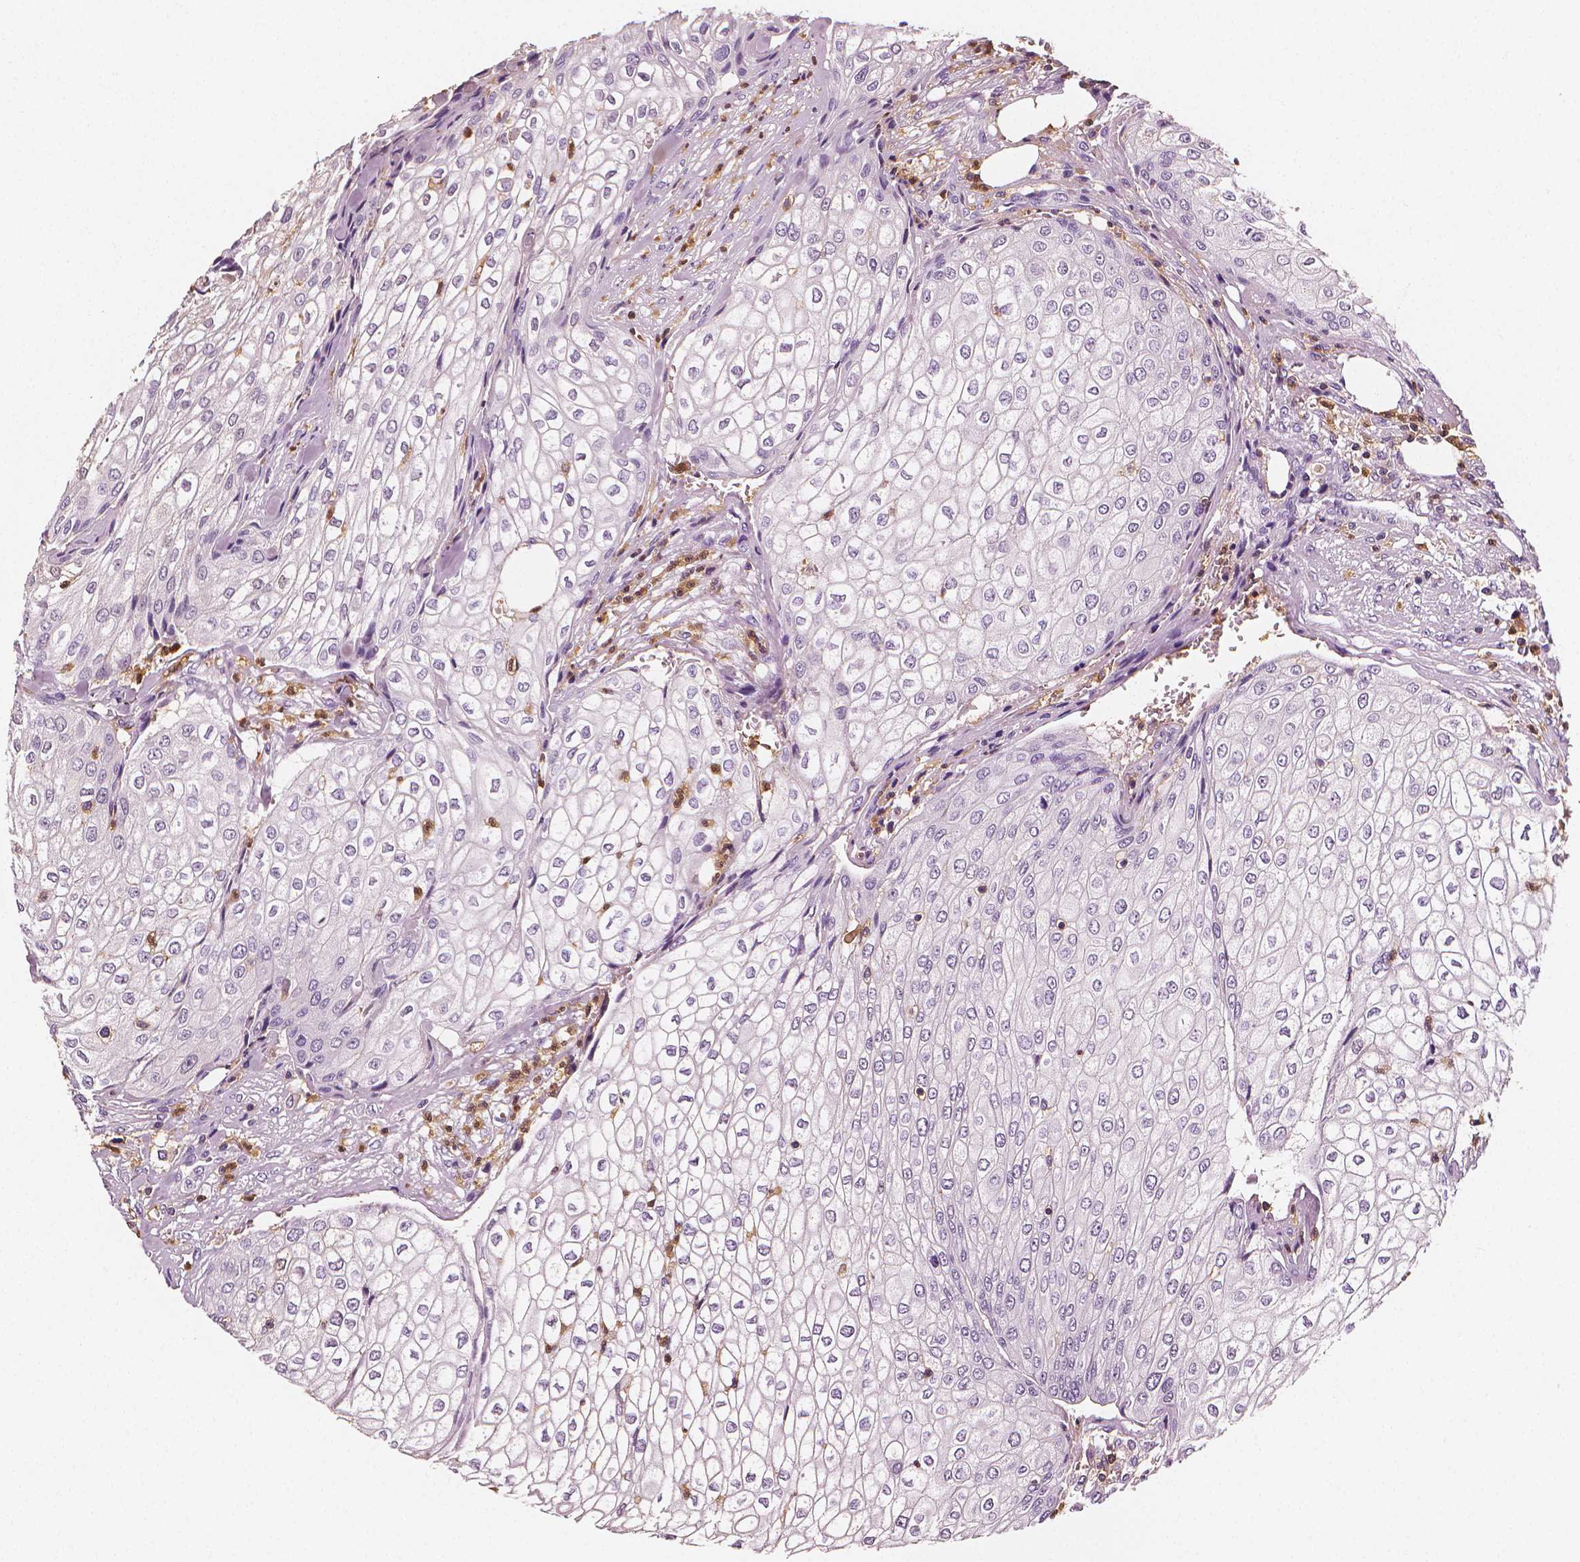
{"staining": {"intensity": "negative", "quantity": "none", "location": "none"}, "tissue": "urothelial cancer", "cell_type": "Tumor cells", "image_type": "cancer", "snomed": [{"axis": "morphology", "description": "Urothelial carcinoma, High grade"}, {"axis": "topography", "description": "Urinary bladder"}], "caption": "Tumor cells are negative for brown protein staining in urothelial cancer.", "gene": "PTPRC", "patient": {"sex": "male", "age": 62}}